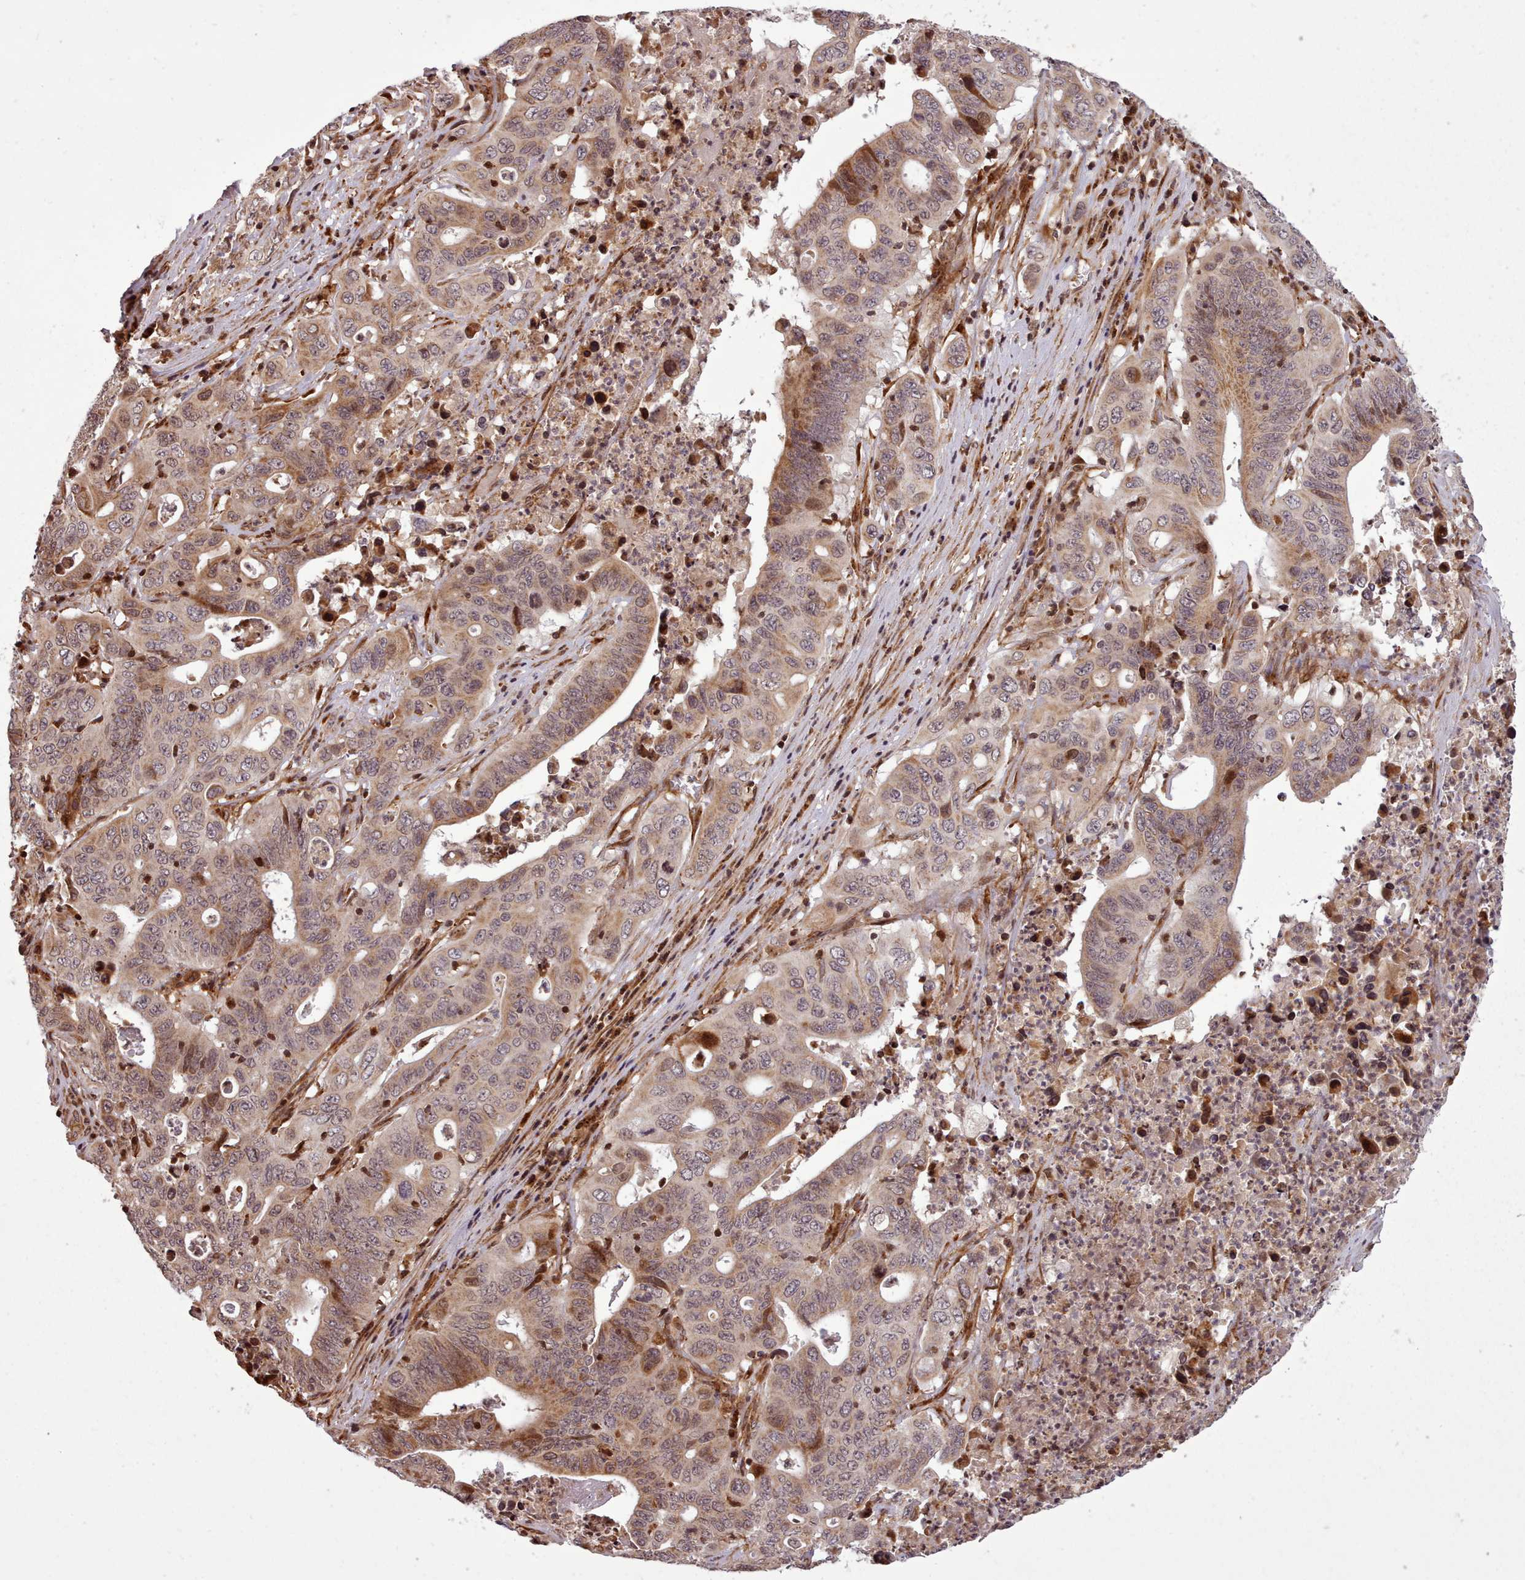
{"staining": {"intensity": "moderate", "quantity": "<25%", "location": "cytoplasmic/membranous"}, "tissue": "lung cancer", "cell_type": "Tumor cells", "image_type": "cancer", "snomed": [{"axis": "morphology", "description": "Adenocarcinoma, NOS"}, {"axis": "topography", "description": "Lung"}], "caption": "DAB (3,3'-diaminobenzidine) immunohistochemical staining of lung cancer (adenocarcinoma) displays moderate cytoplasmic/membranous protein staining in about <25% of tumor cells.", "gene": "NLRP7", "patient": {"sex": "female", "age": 60}}